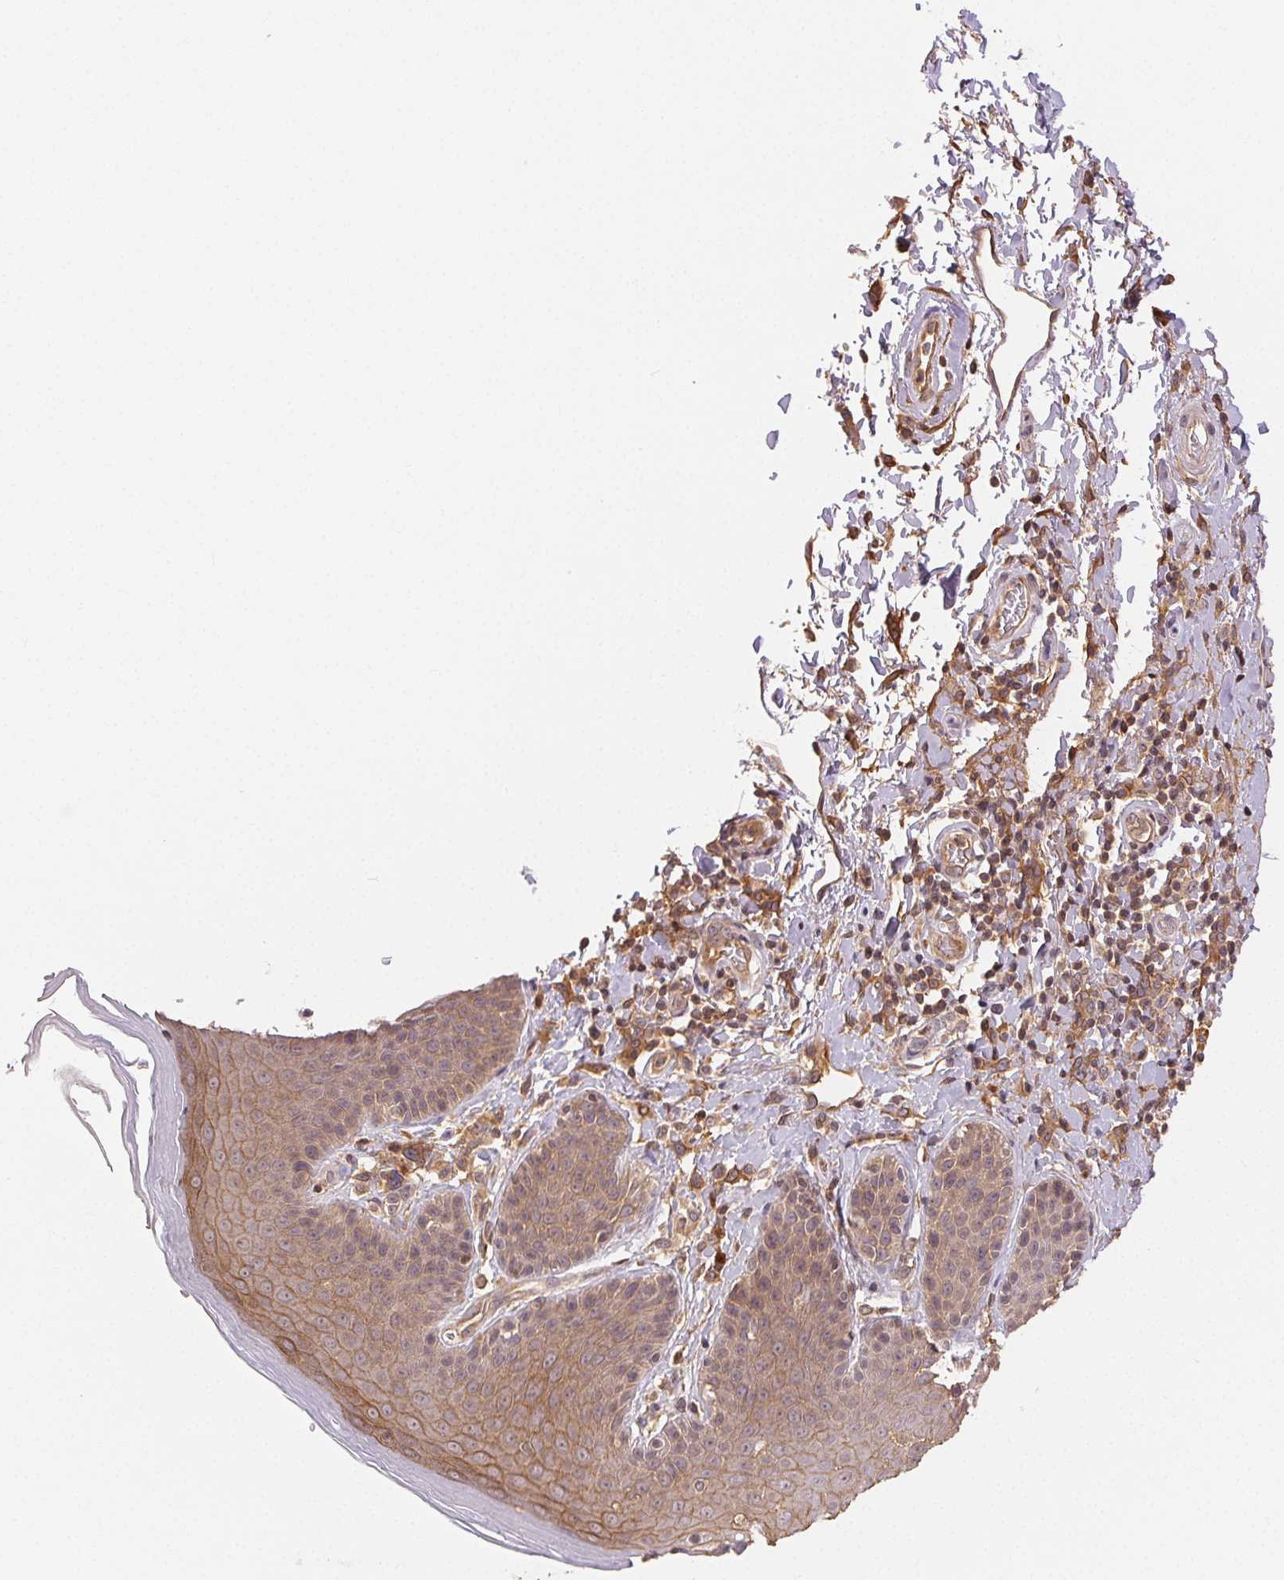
{"staining": {"intensity": "moderate", "quantity": ">75%", "location": "cytoplasmic/membranous"}, "tissue": "skin", "cell_type": "Epidermal cells", "image_type": "normal", "snomed": [{"axis": "morphology", "description": "Normal tissue, NOS"}, {"axis": "topography", "description": "Anal"}, {"axis": "topography", "description": "Peripheral nerve tissue"}], "caption": "Brown immunohistochemical staining in normal skin shows moderate cytoplasmic/membranous positivity in approximately >75% of epidermal cells. The protein of interest is stained brown, and the nuclei are stained in blue (DAB IHC with brightfield microscopy, high magnification).", "gene": "MAPKAPK2", "patient": {"sex": "male", "age": 51}}